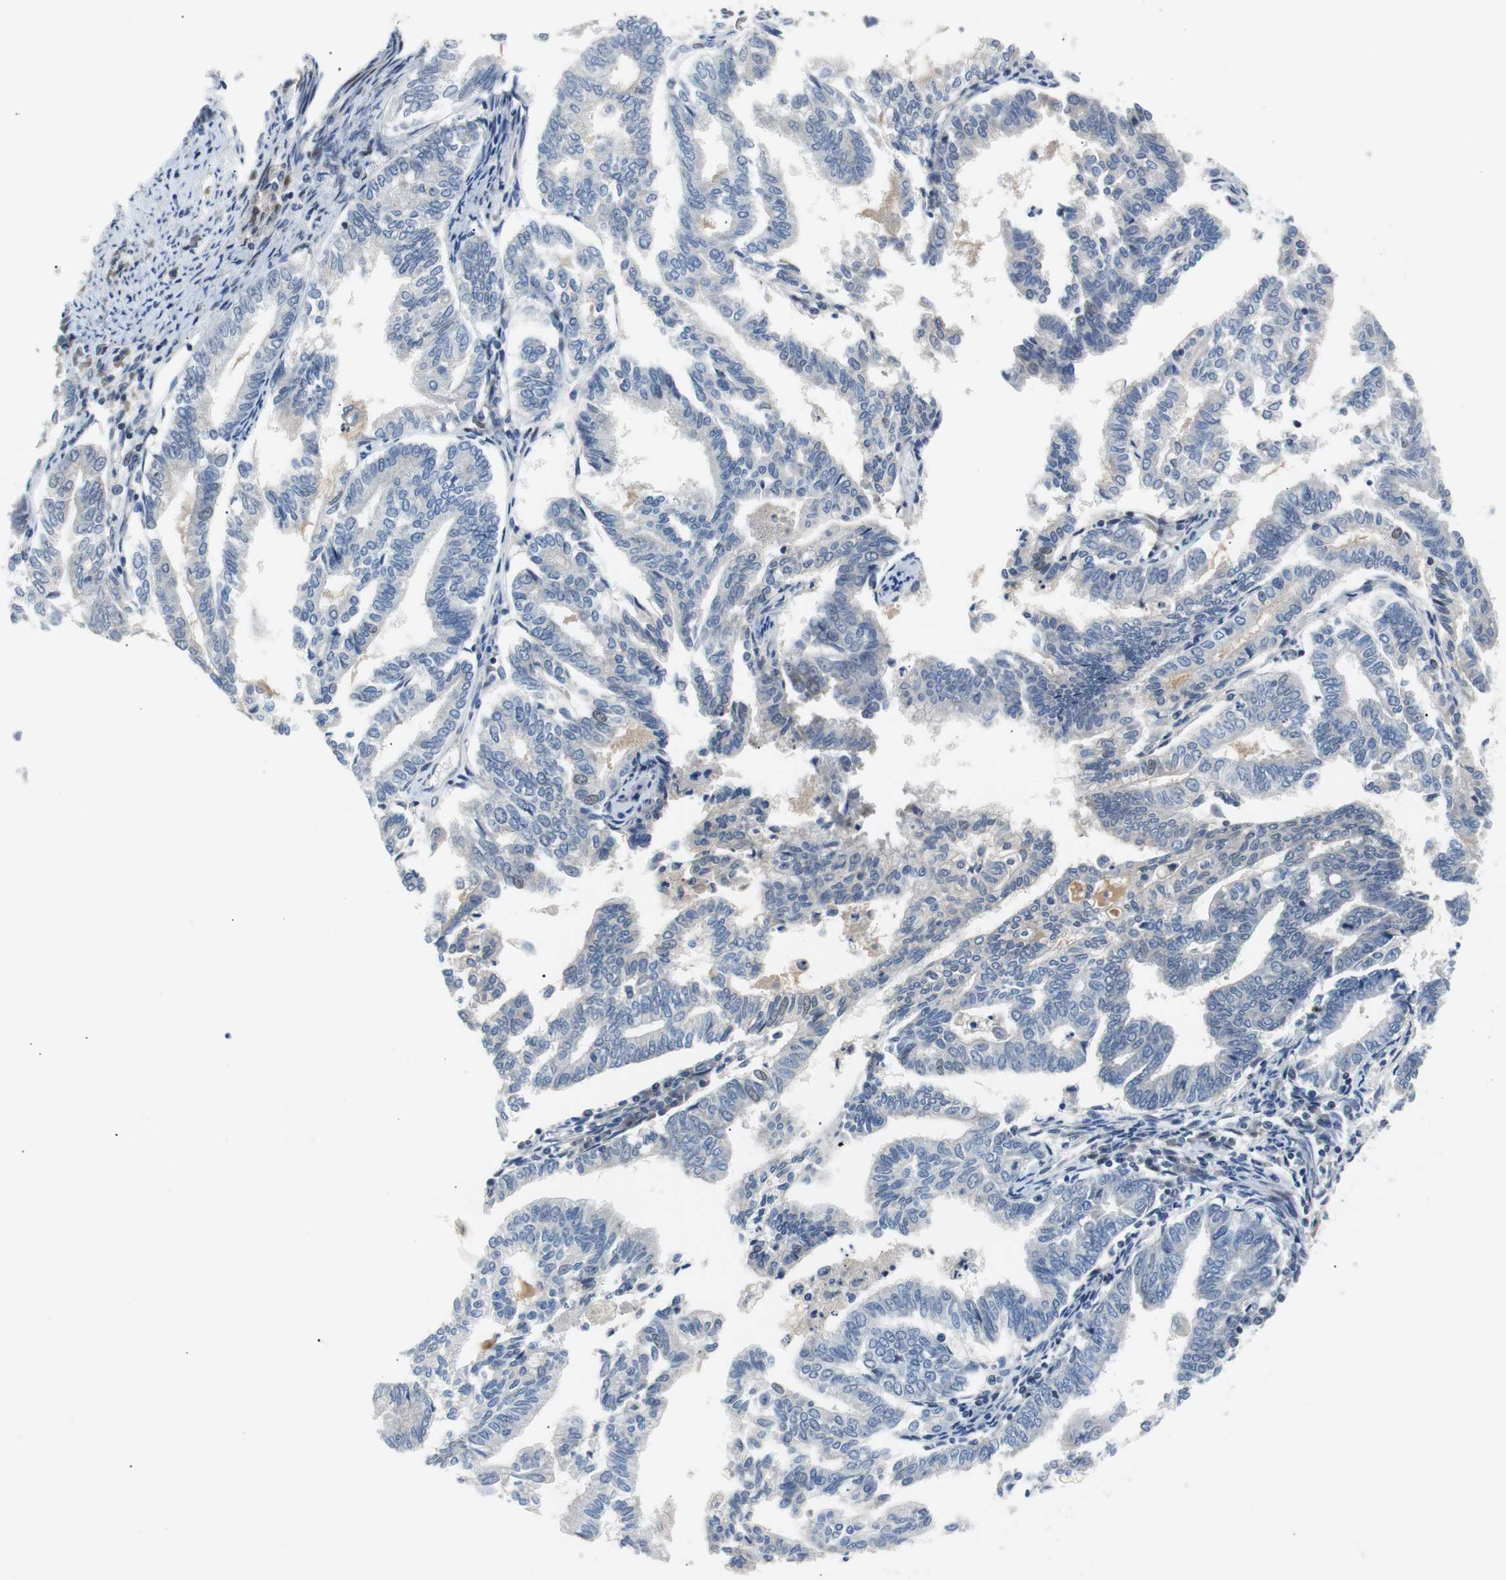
{"staining": {"intensity": "weak", "quantity": "<25%", "location": "nuclear"}, "tissue": "endometrial cancer", "cell_type": "Tumor cells", "image_type": "cancer", "snomed": [{"axis": "morphology", "description": "Adenocarcinoma, NOS"}, {"axis": "topography", "description": "Endometrium"}], "caption": "Histopathology image shows no protein expression in tumor cells of endometrial adenocarcinoma tissue.", "gene": "MAP2K4", "patient": {"sex": "female", "age": 79}}